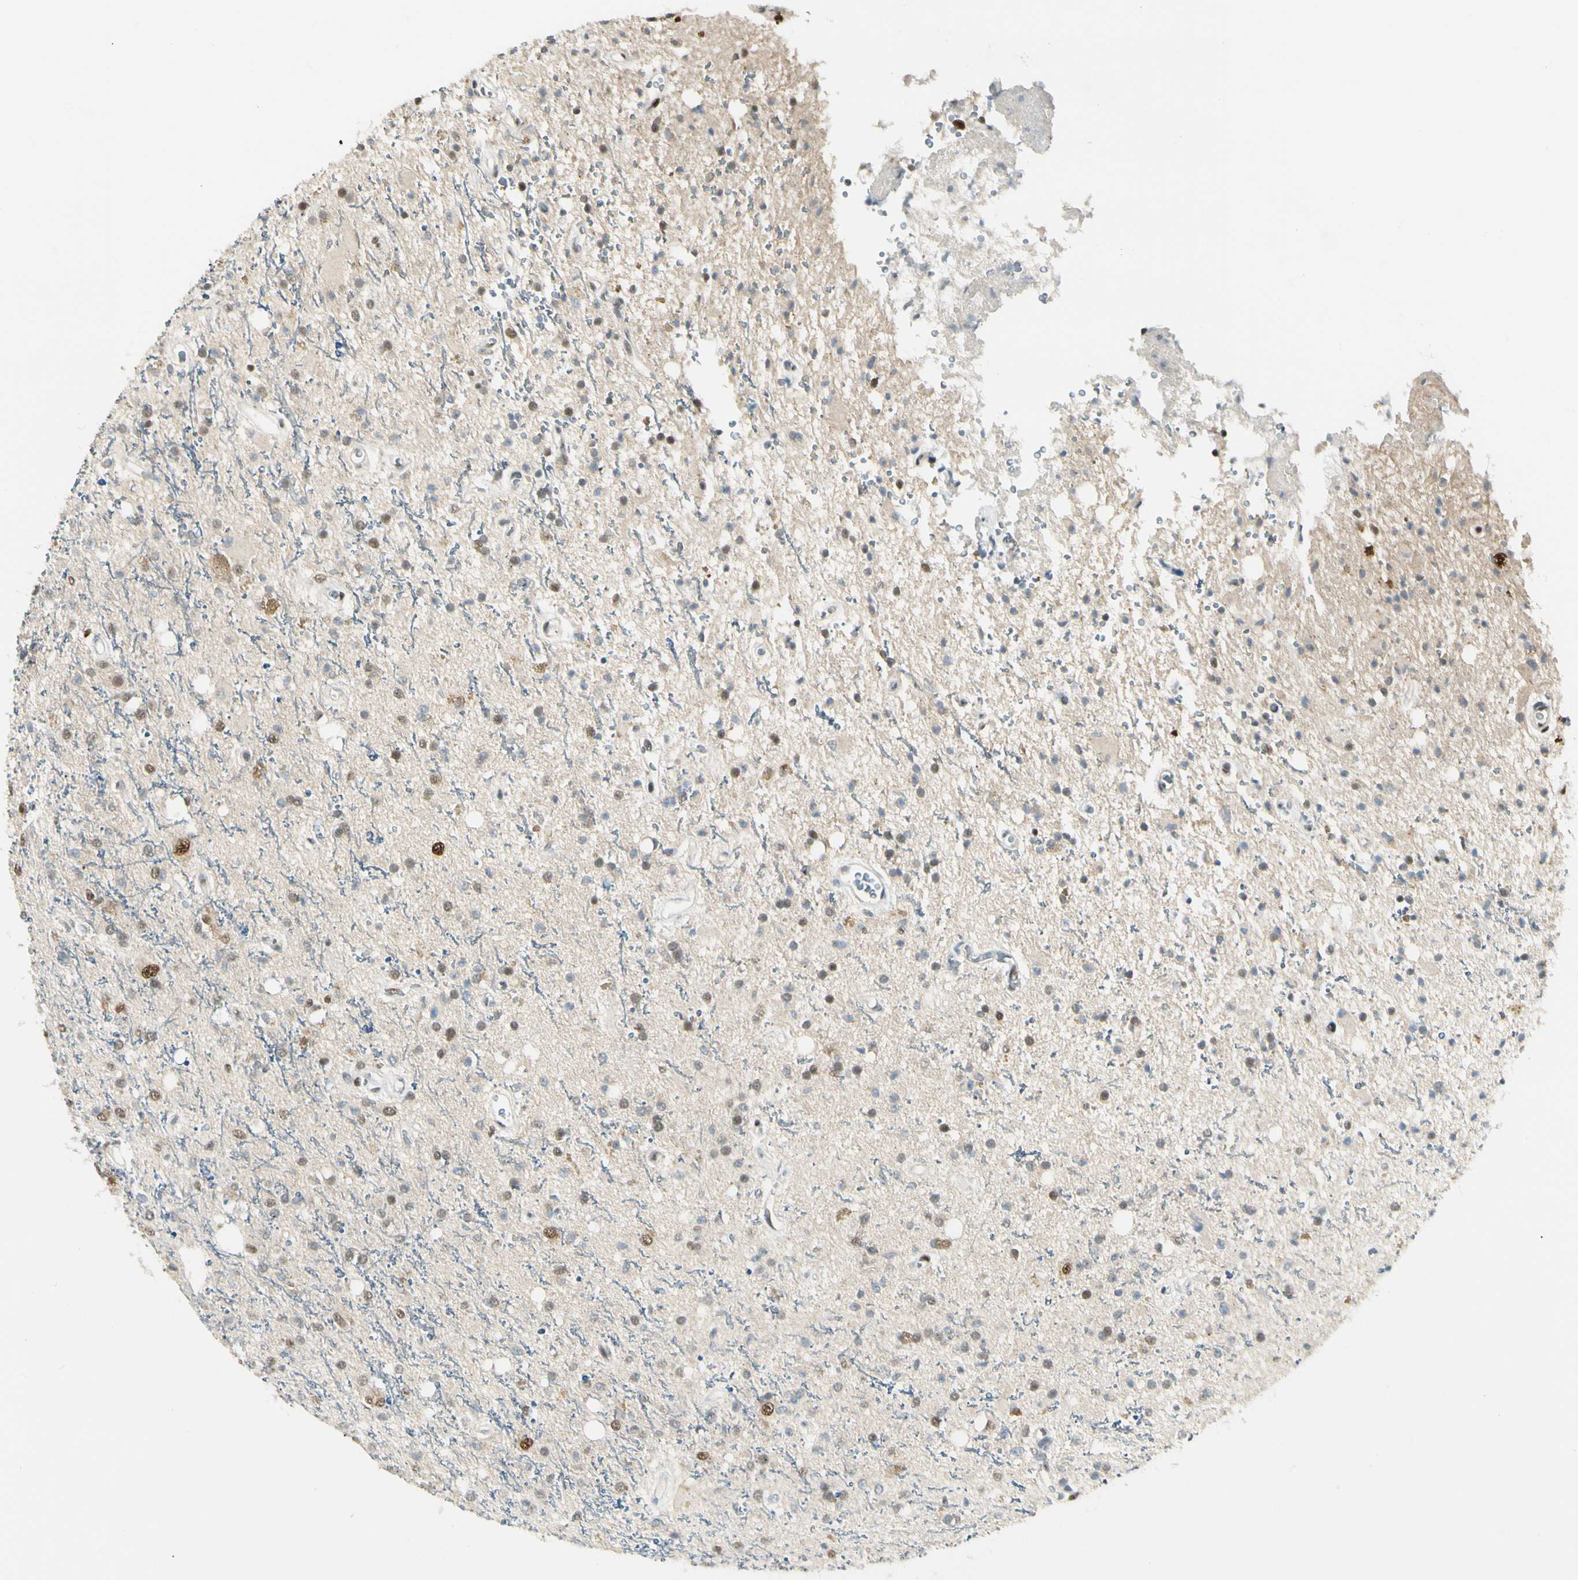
{"staining": {"intensity": "strong", "quantity": ">75%", "location": "nuclear"}, "tissue": "glioma", "cell_type": "Tumor cells", "image_type": "cancer", "snomed": [{"axis": "morphology", "description": "Glioma, malignant, High grade"}, {"axis": "topography", "description": "Brain"}], "caption": "Human malignant glioma (high-grade) stained with a protein marker reveals strong staining in tumor cells.", "gene": "ATXN1", "patient": {"sex": "male", "age": 47}}